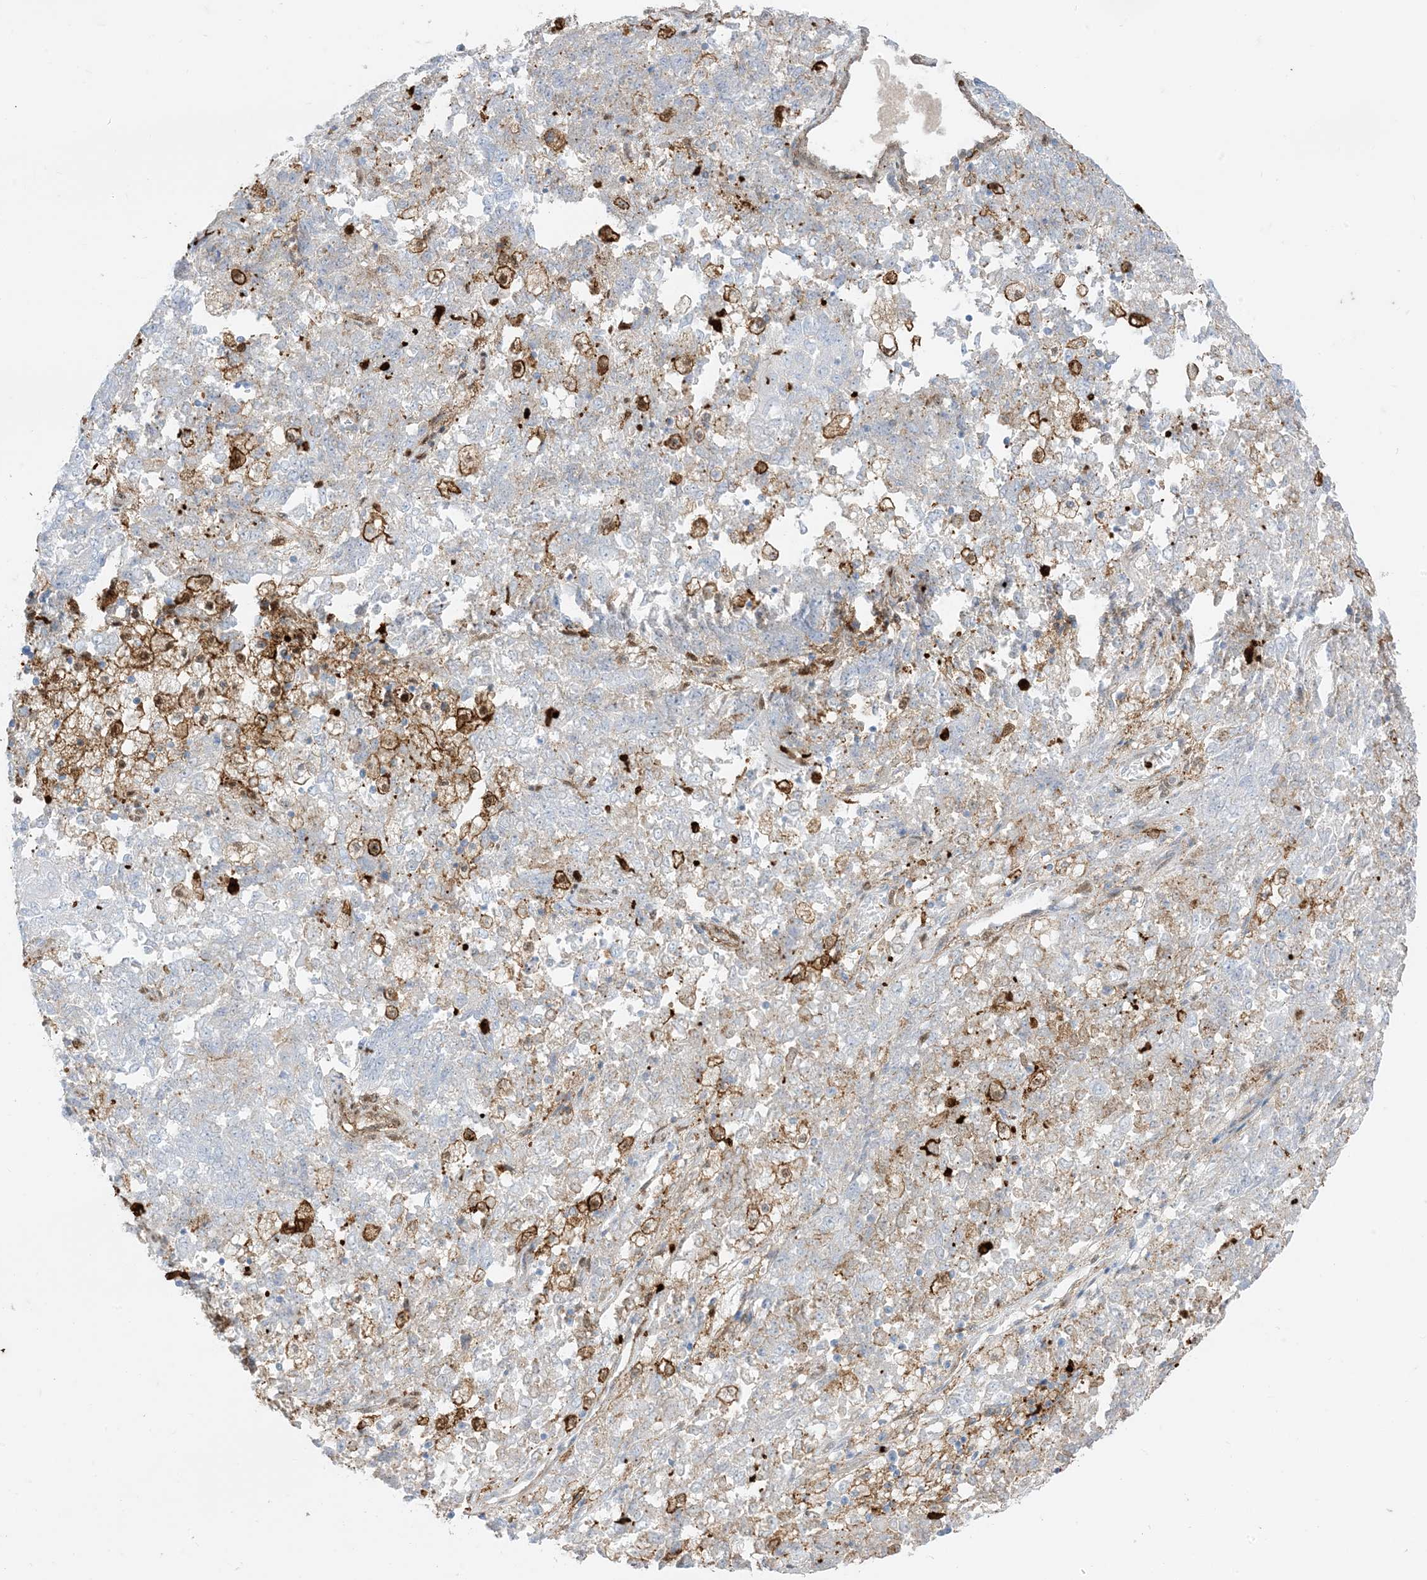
{"staining": {"intensity": "negative", "quantity": "none", "location": "none"}, "tissue": "endometrial cancer", "cell_type": "Tumor cells", "image_type": "cancer", "snomed": [{"axis": "morphology", "description": "Adenocarcinoma, NOS"}, {"axis": "topography", "description": "Endometrium"}], "caption": "IHC of endometrial cancer exhibits no expression in tumor cells.", "gene": "GSN", "patient": {"sex": "female", "age": 80}}